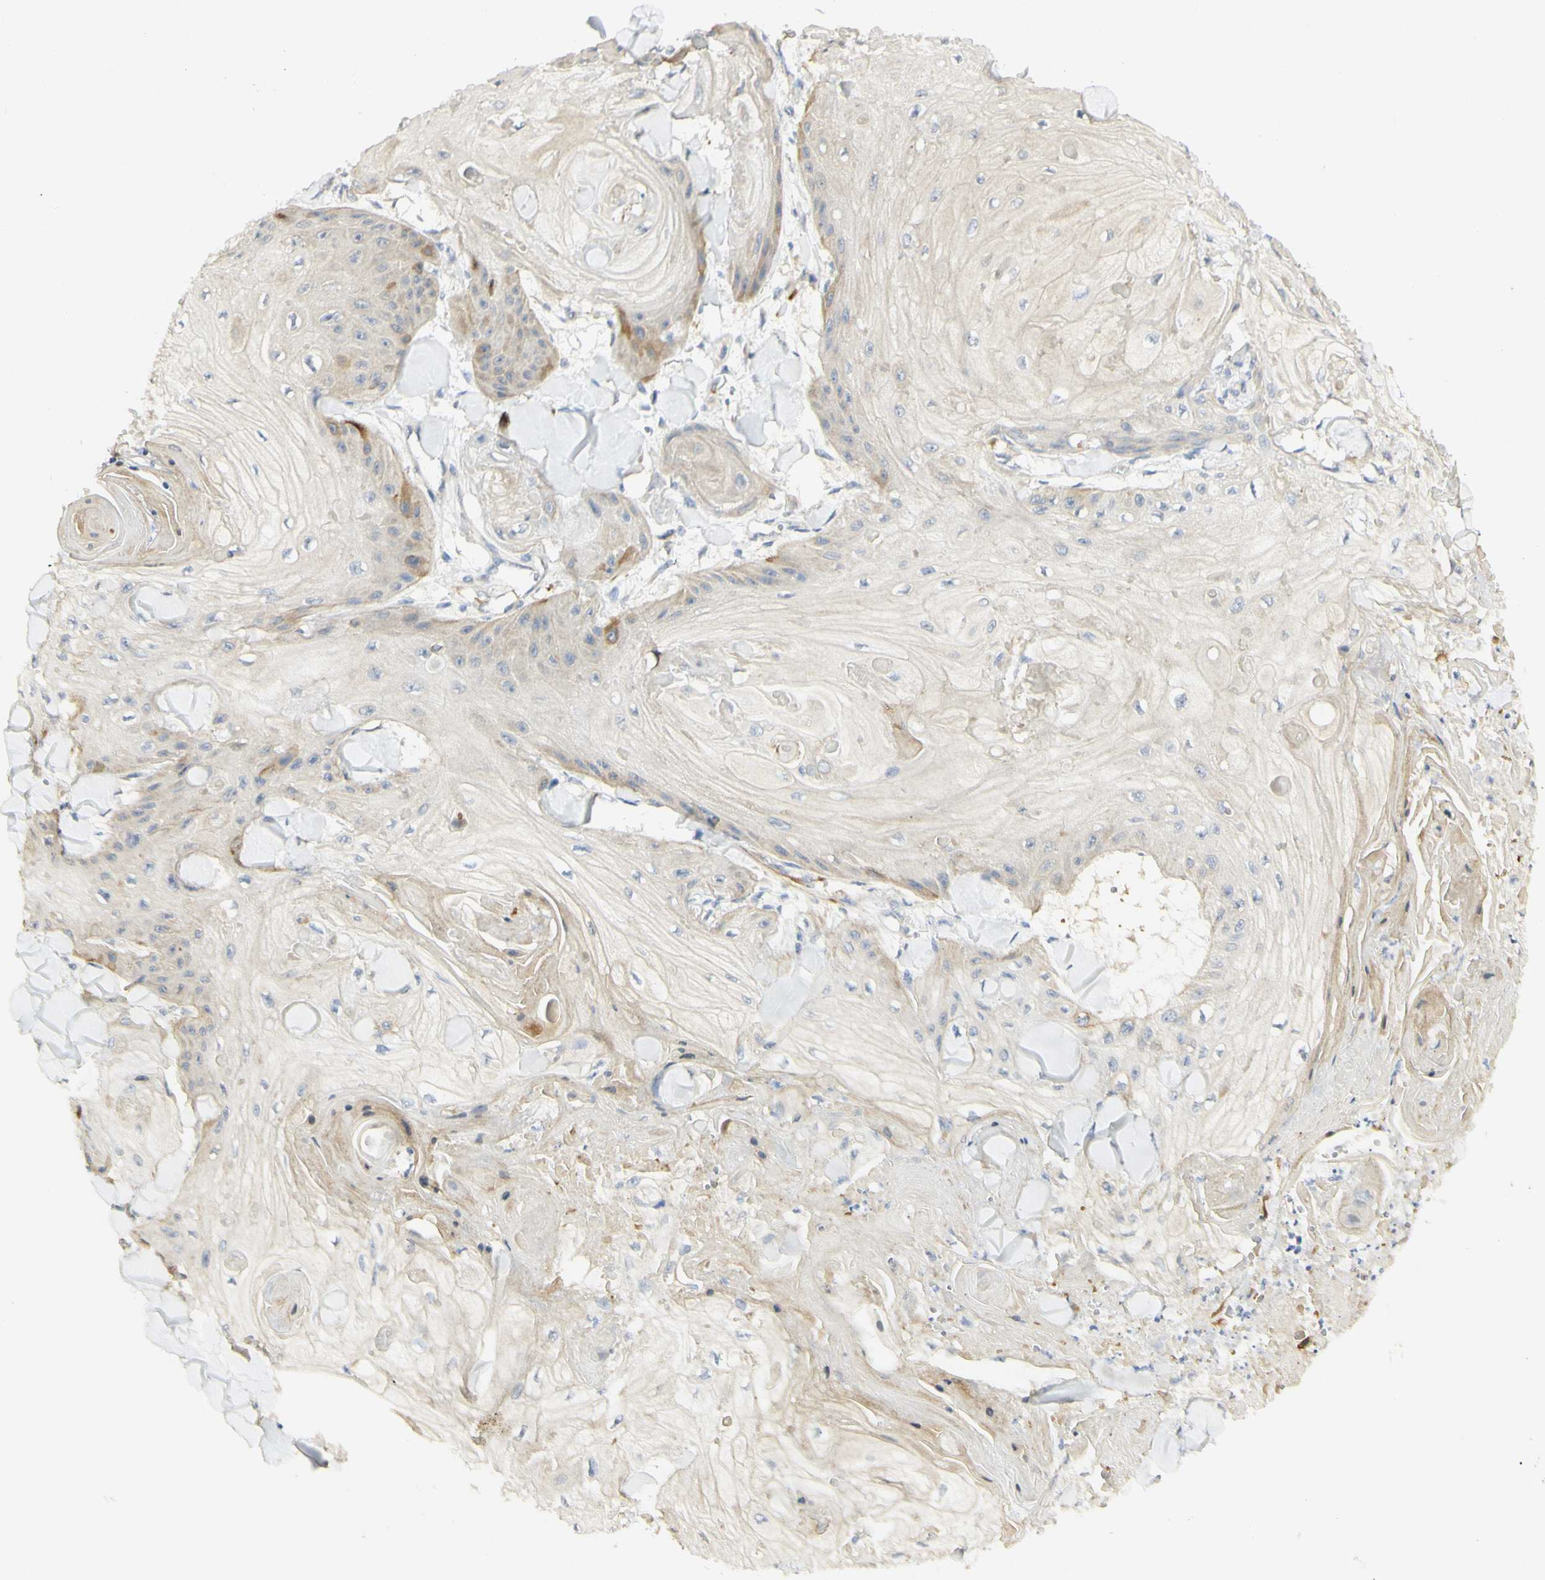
{"staining": {"intensity": "moderate", "quantity": "<25%", "location": "cytoplasmic/membranous"}, "tissue": "skin cancer", "cell_type": "Tumor cells", "image_type": "cancer", "snomed": [{"axis": "morphology", "description": "Squamous cell carcinoma, NOS"}, {"axis": "topography", "description": "Skin"}], "caption": "Approximately <25% of tumor cells in human squamous cell carcinoma (skin) exhibit moderate cytoplasmic/membranous protein expression as visualized by brown immunohistochemical staining.", "gene": "KIF11", "patient": {"sex": "male", "age": 74}}